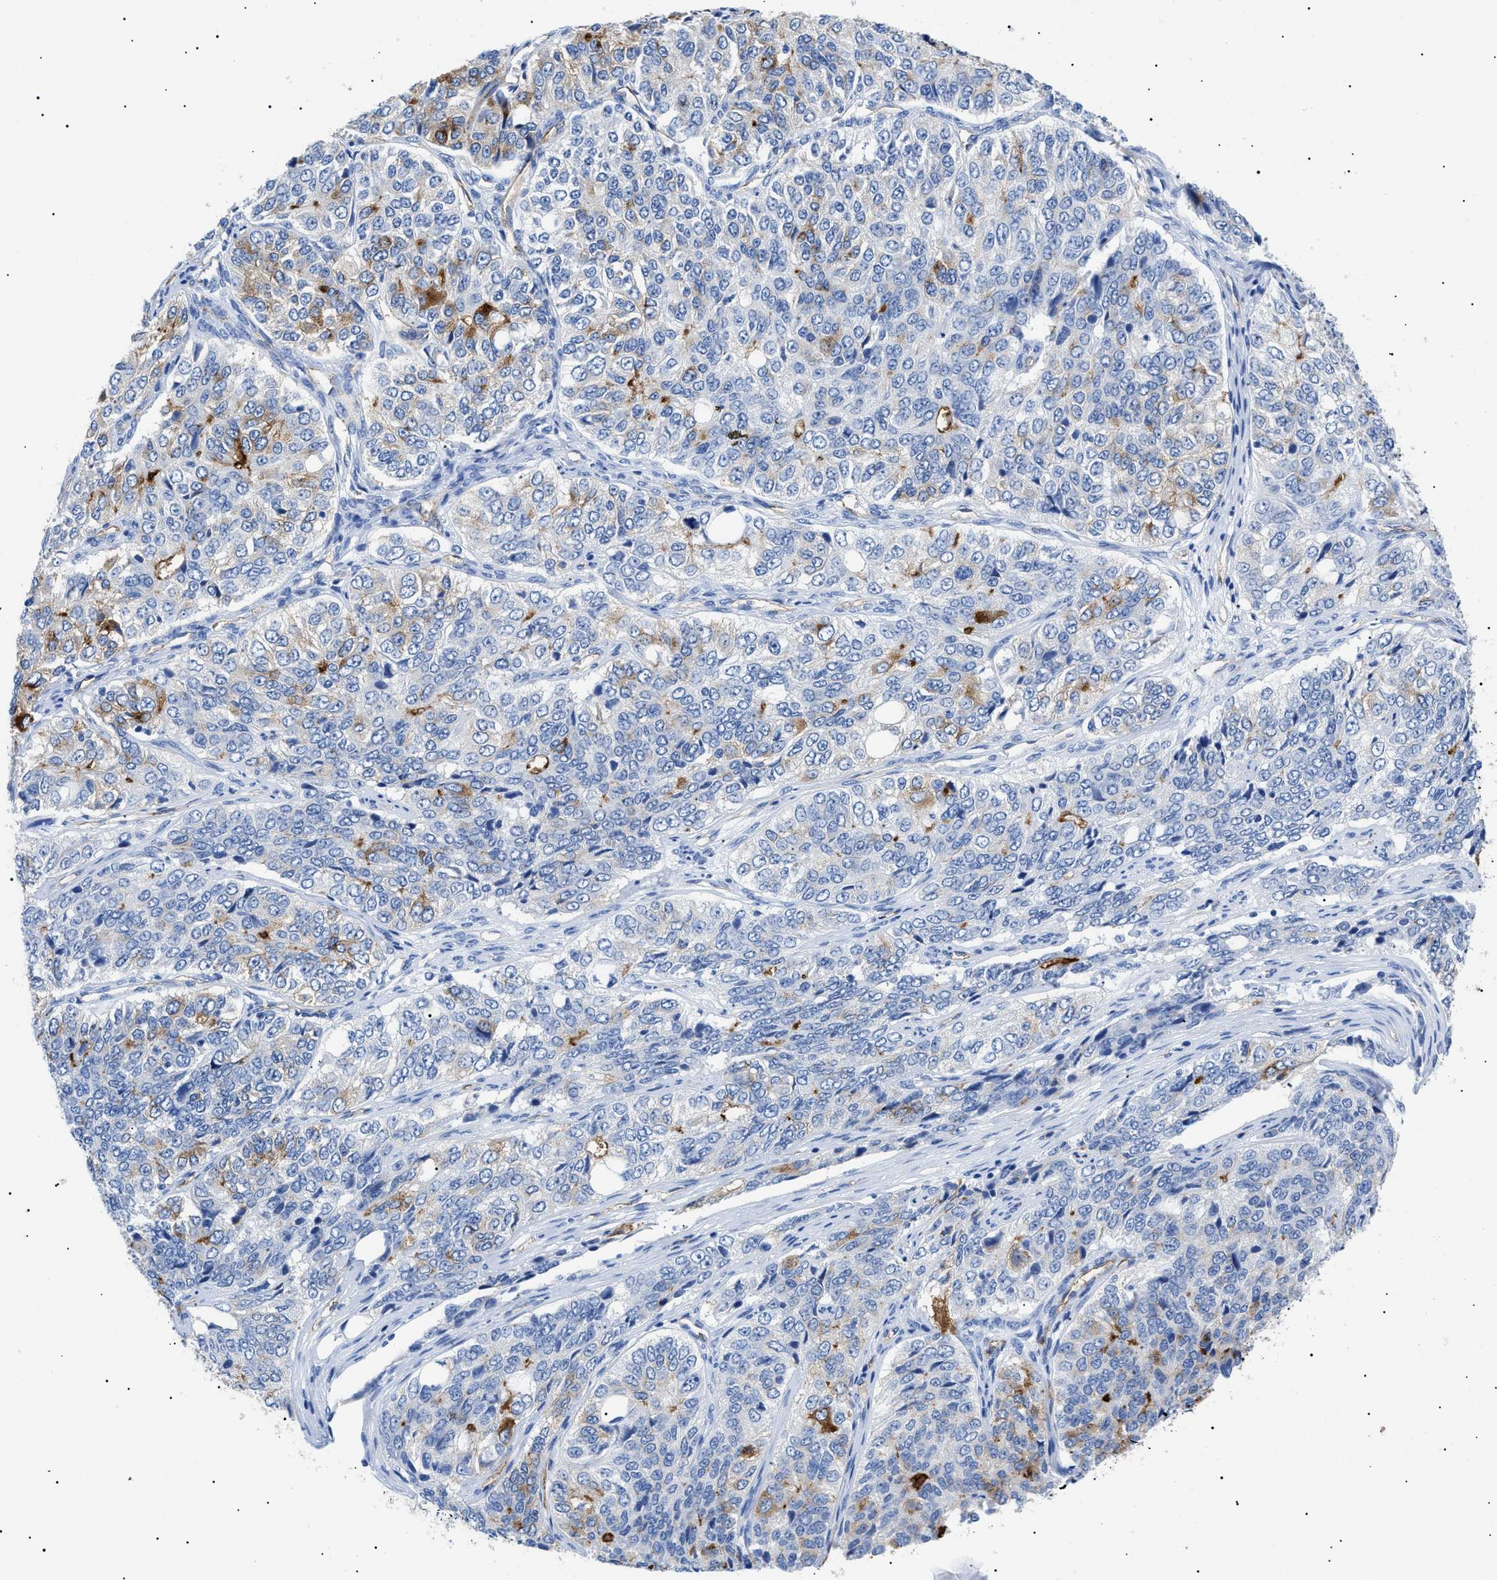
{"staining": {"intensity": "strong", "quantity": "<25%", "location": "cytoplasmic/membranous"}, "tissue": "ovarian cancer", "cell_type": "Tumor cells", "image_type": "cancer", "snomed": [{"axis": "morphology", "description": "Carcinoma, endometroid"}, {"axis": "topography", "description": "Ovary"}], "caption": "Ovarian endometroid carcinoma tissue exhibits strong cytoplasmic/membranous staining in about <25% of tumor cells, visualized by immunohistochemistry.", "gene": "PODXL", "patient": {"sex": "female", "age": 51}}